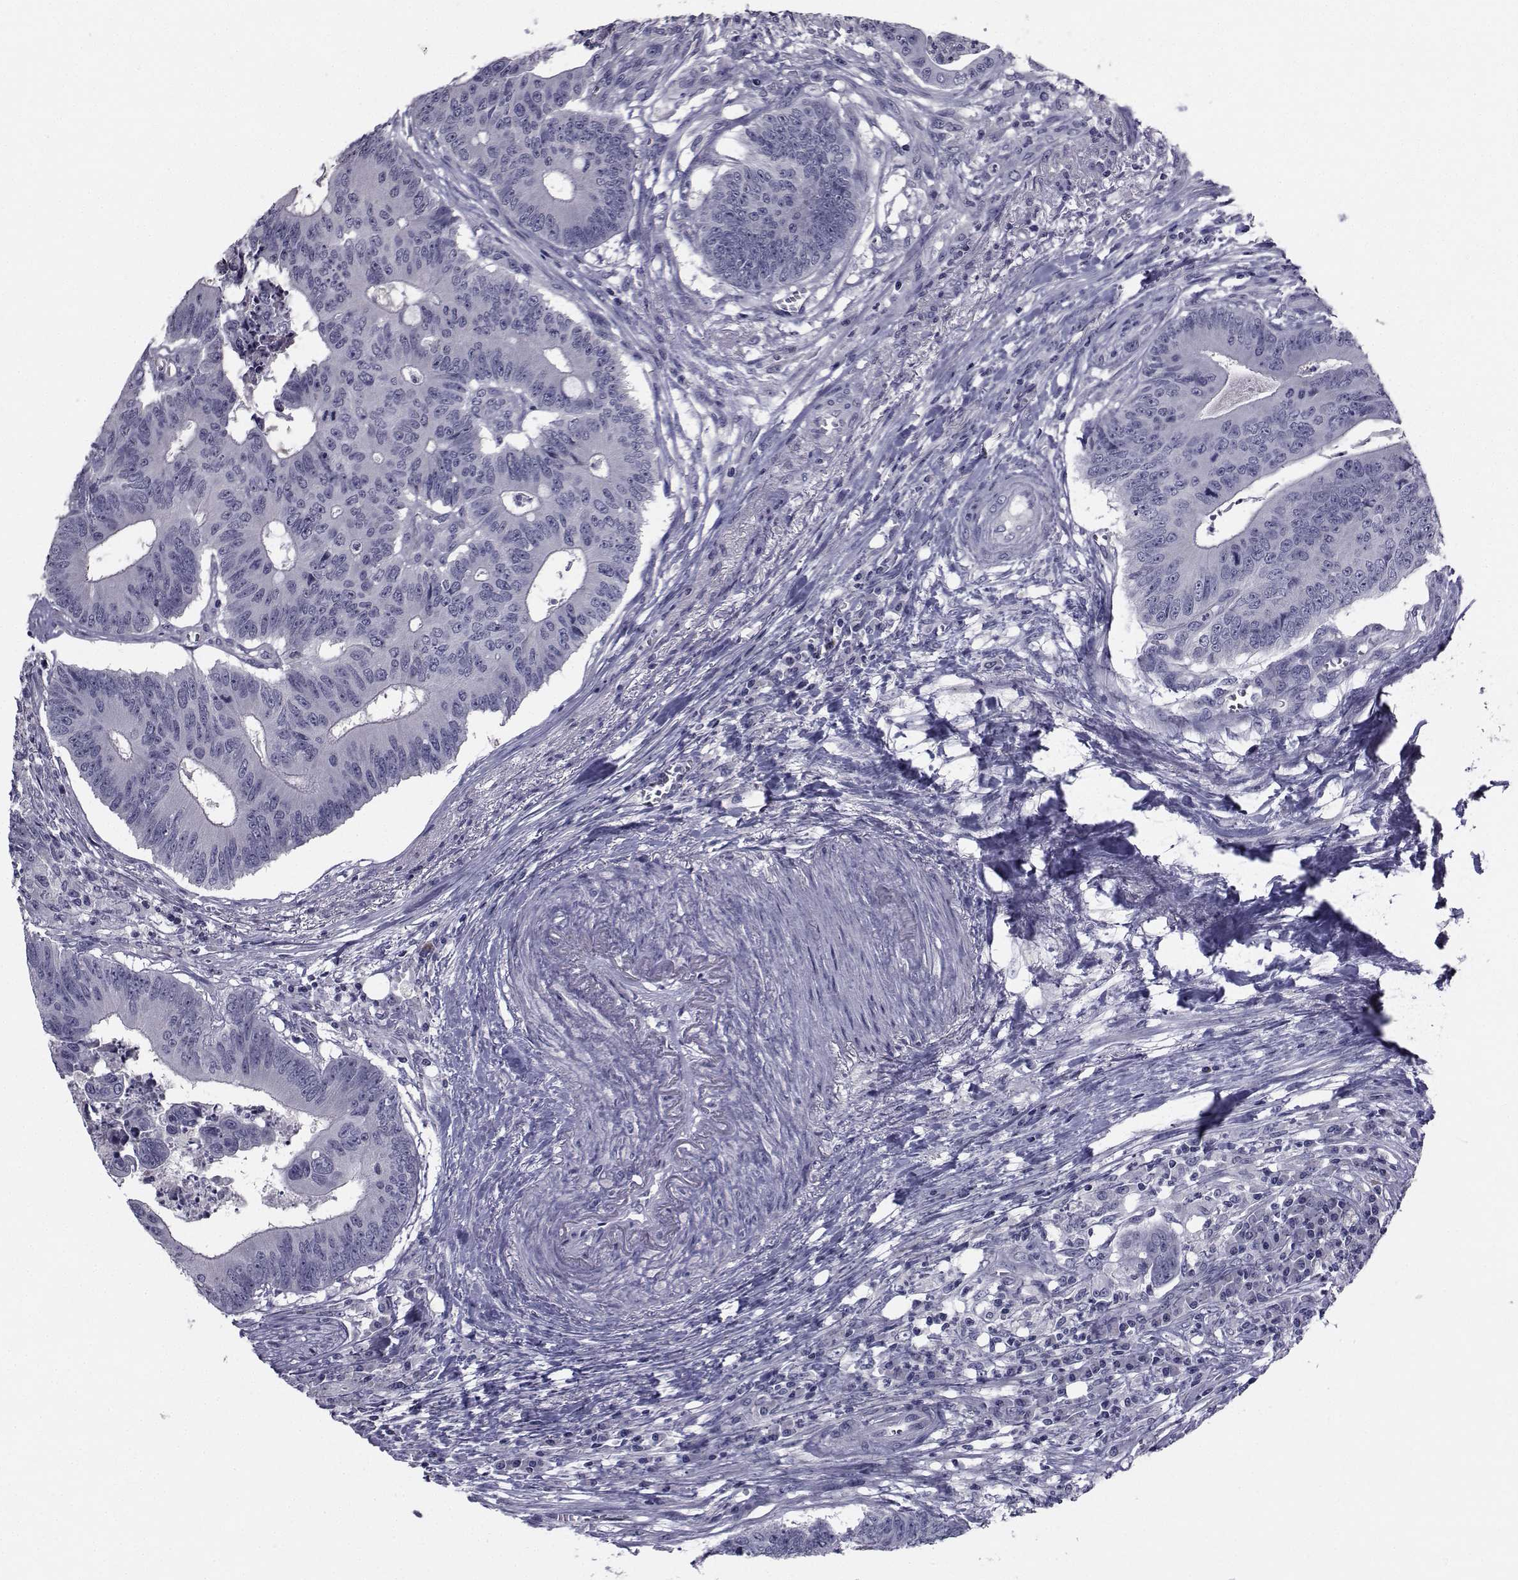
{"staining": {"intensity": "negative", "quantity": "none", "location": "none"}, "tissue": "colorectal cancer", "cell_type": "Tumor cells", "image_type": "cancer", "snomed": [{"axis": "morphology", "description": "Adenocarcinoma, NOS"}, {"axis": "topography", "description": "Colon"}], "caption": "Human colorectal cancer stained for a protein using immunohistochemistry reveals no staining in tumor cells.", "gene": "CHRNA1", "patient": {"sex": "male", "age": 84}}